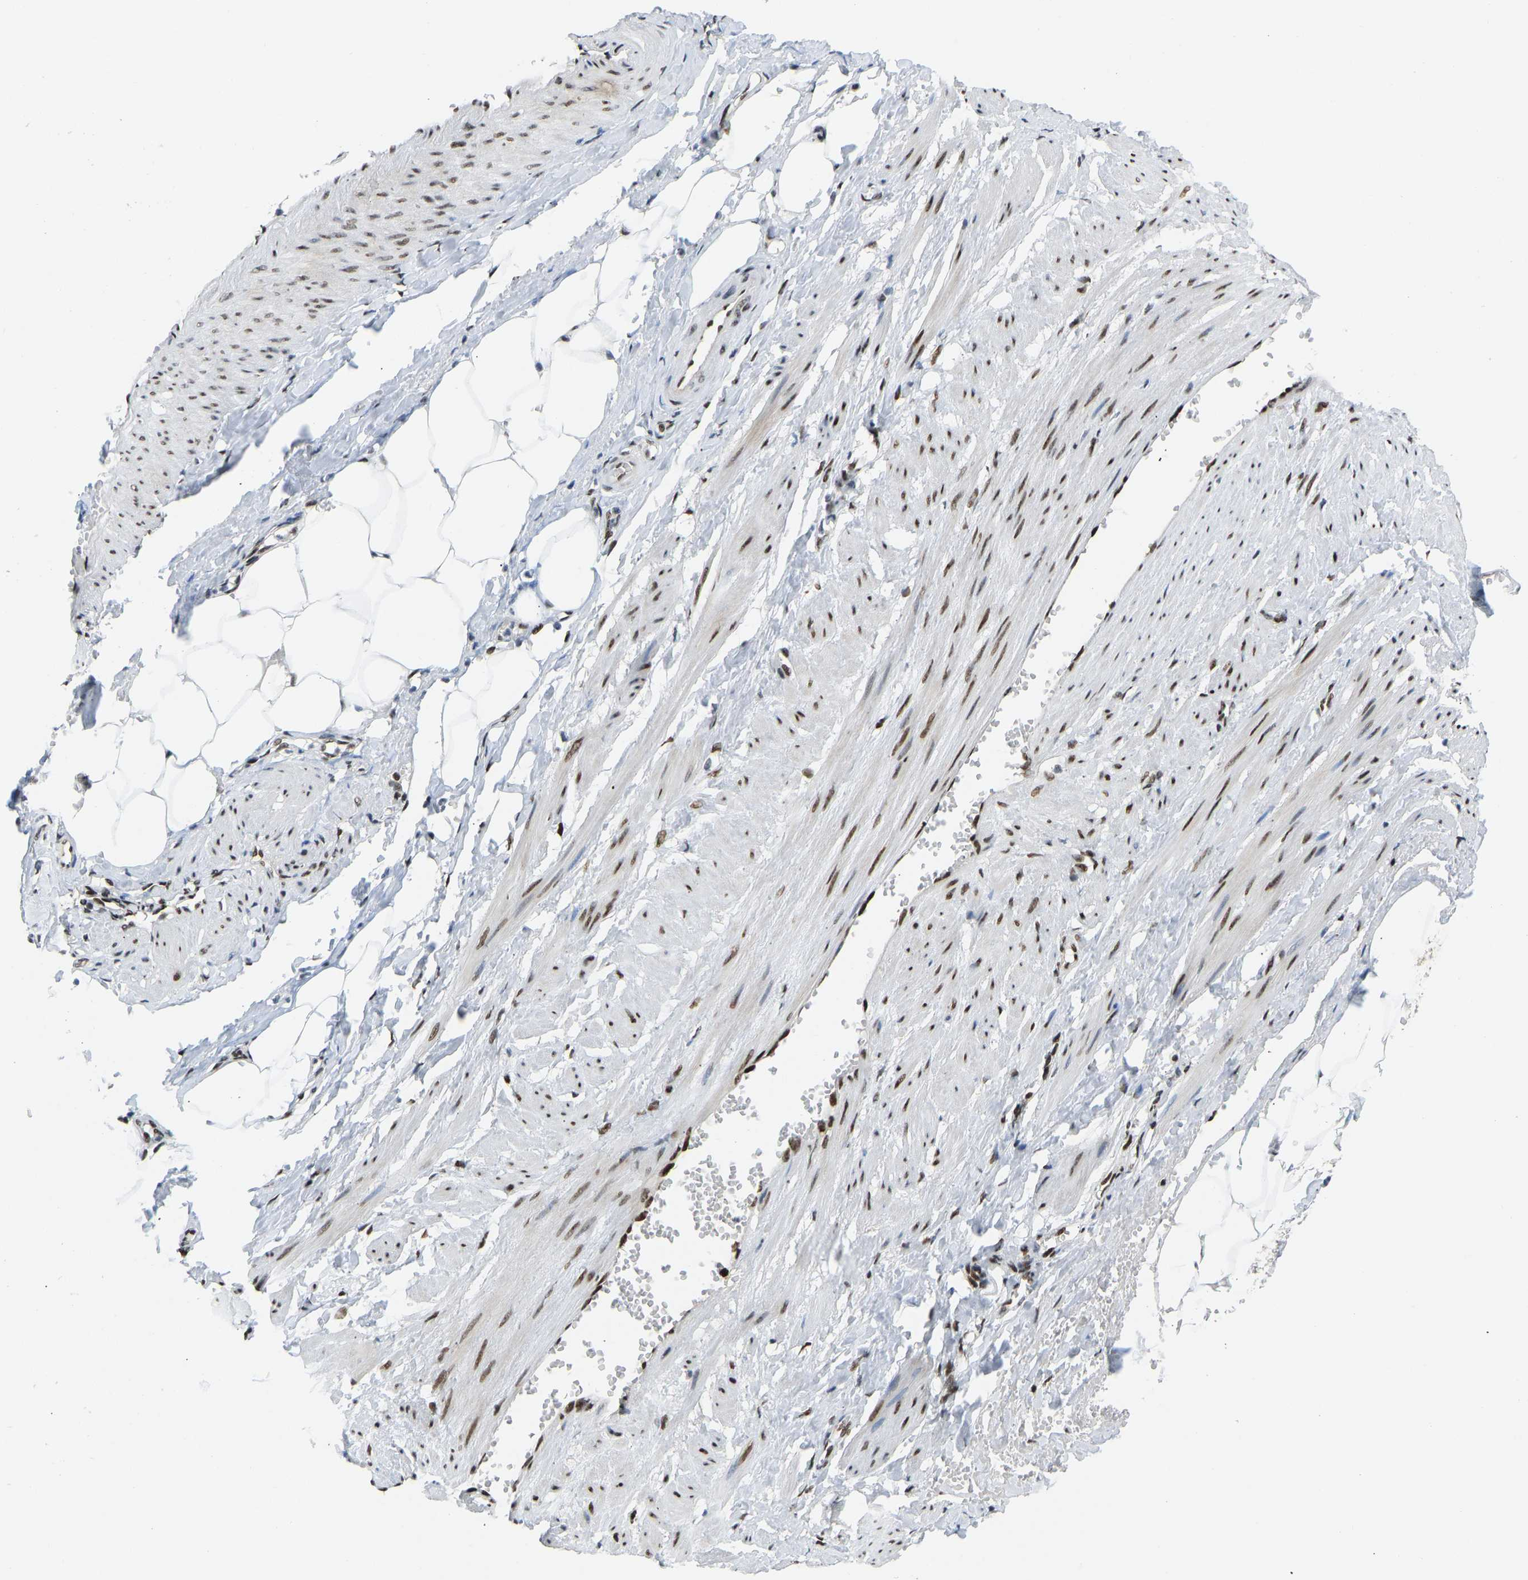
{"staining": {"intensity": "moderate", "quantity": ">75%", "location": "nuclear"}, "tissue": "adipose tissue", "cell_type": "Adipocytes", "image_type": "normal", "snomed": [{"axis": "morphology", "description": "Normal tissue, NOS"}, {"axis": "topography", "description": "Soft tissue"}, {"axis": "topography", "description": "Vascular tissue"}], "caption": "An IHC photomicrograph of normal tissue is shown. Protein staining in brown shows moderate nuclear positivity in adipose tissue within adipocytes. Using DAB (3,3'-diaminobenzidine) (brown) and hematoxylin (blue) stains, captured at high magnification using brightfield microscopy.", "gene": "FOXK1", "patient": {"sex": "female", "age": 35}}